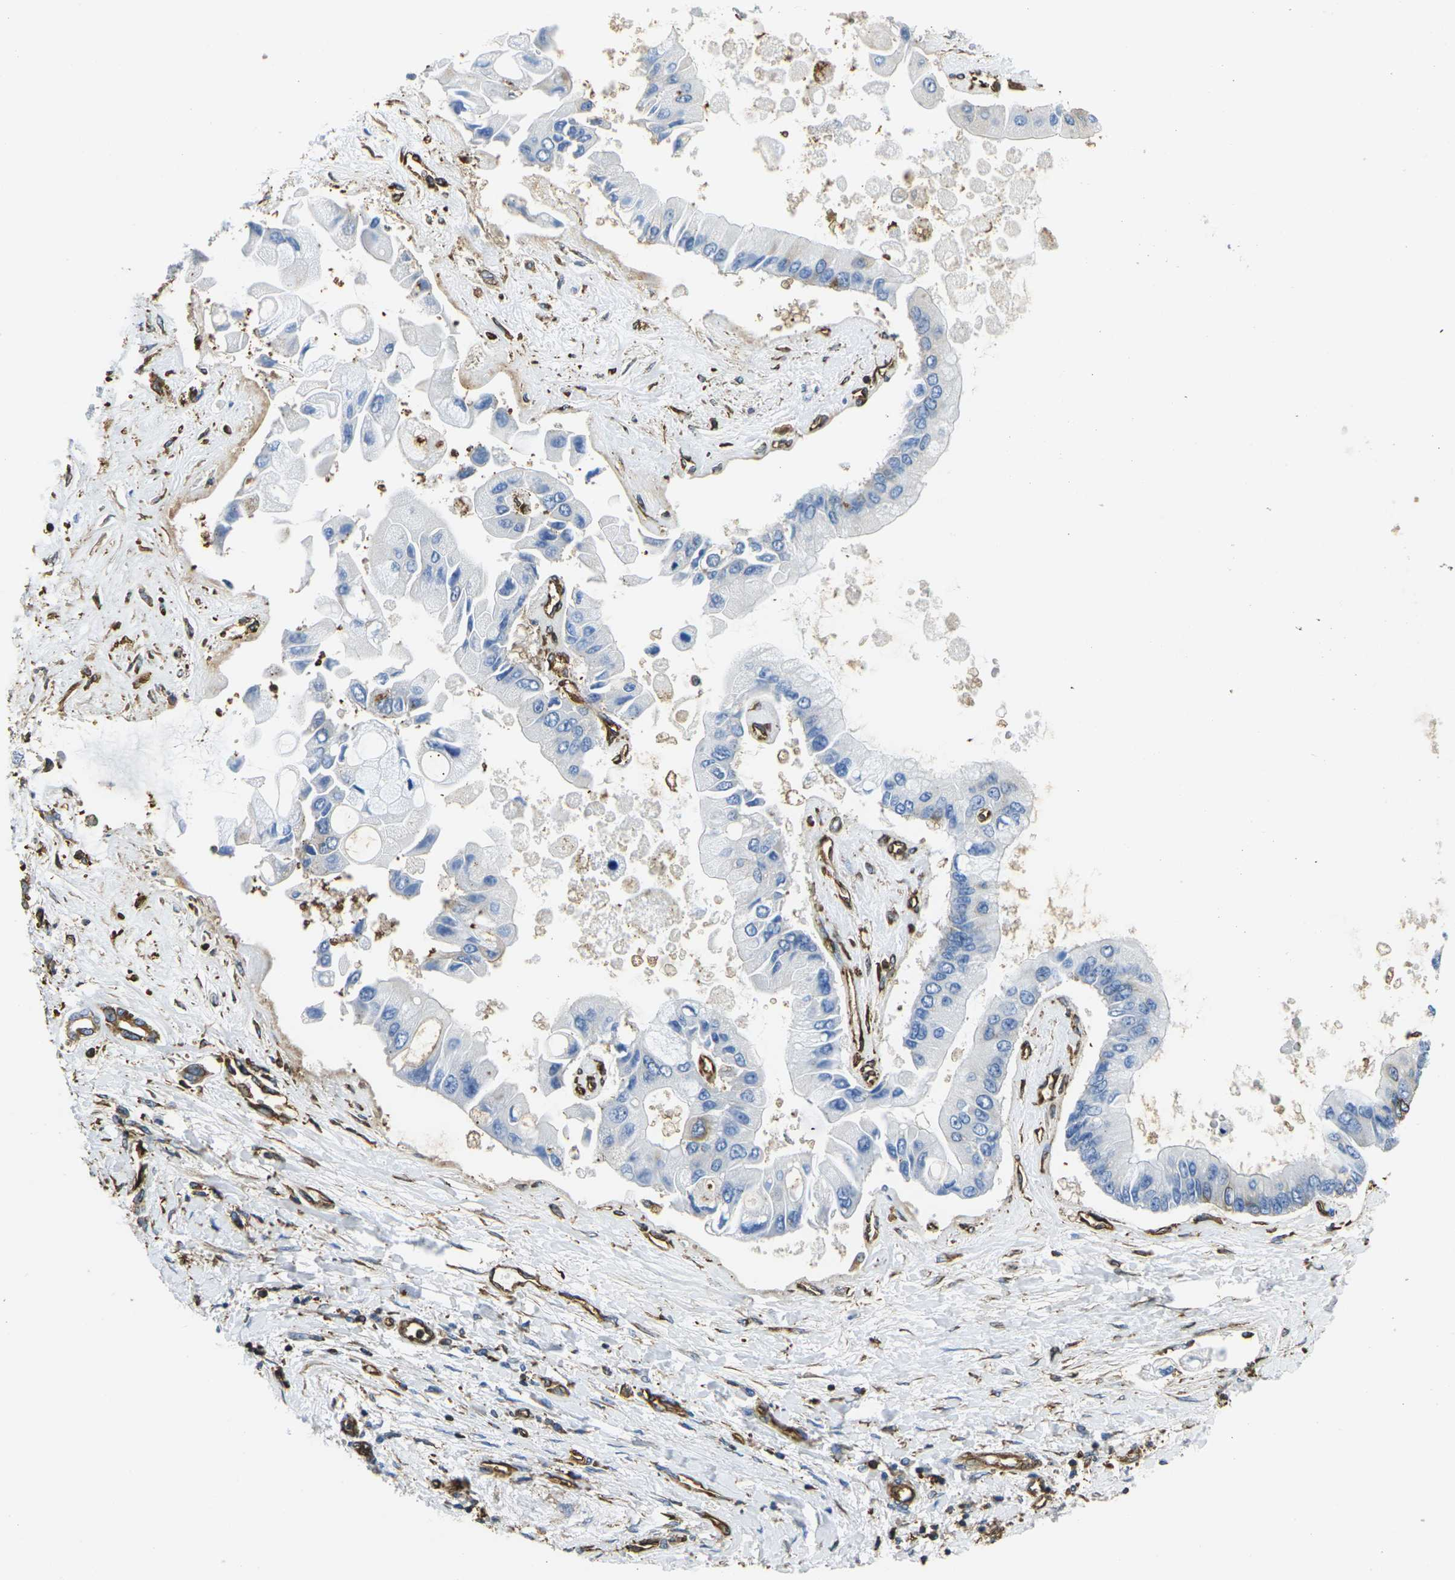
{"staining": {"intensity": "negative", "quantity": "none", "location": "none"}, "tissue": "liver cancer", "cell_type": "Tumor cells", "image_type": "cancer", "snomed": [{"axis": "morphology", "description": "Cholangiocarcinoma"}, {"axis": "topography", "description": "Liver"}], "caption": "Tumor cells show no significant expression in liver cancer (cholangiocarcinoma).", "gene": "FAM110D", "patient": {"sex": "male", "age": 50}}